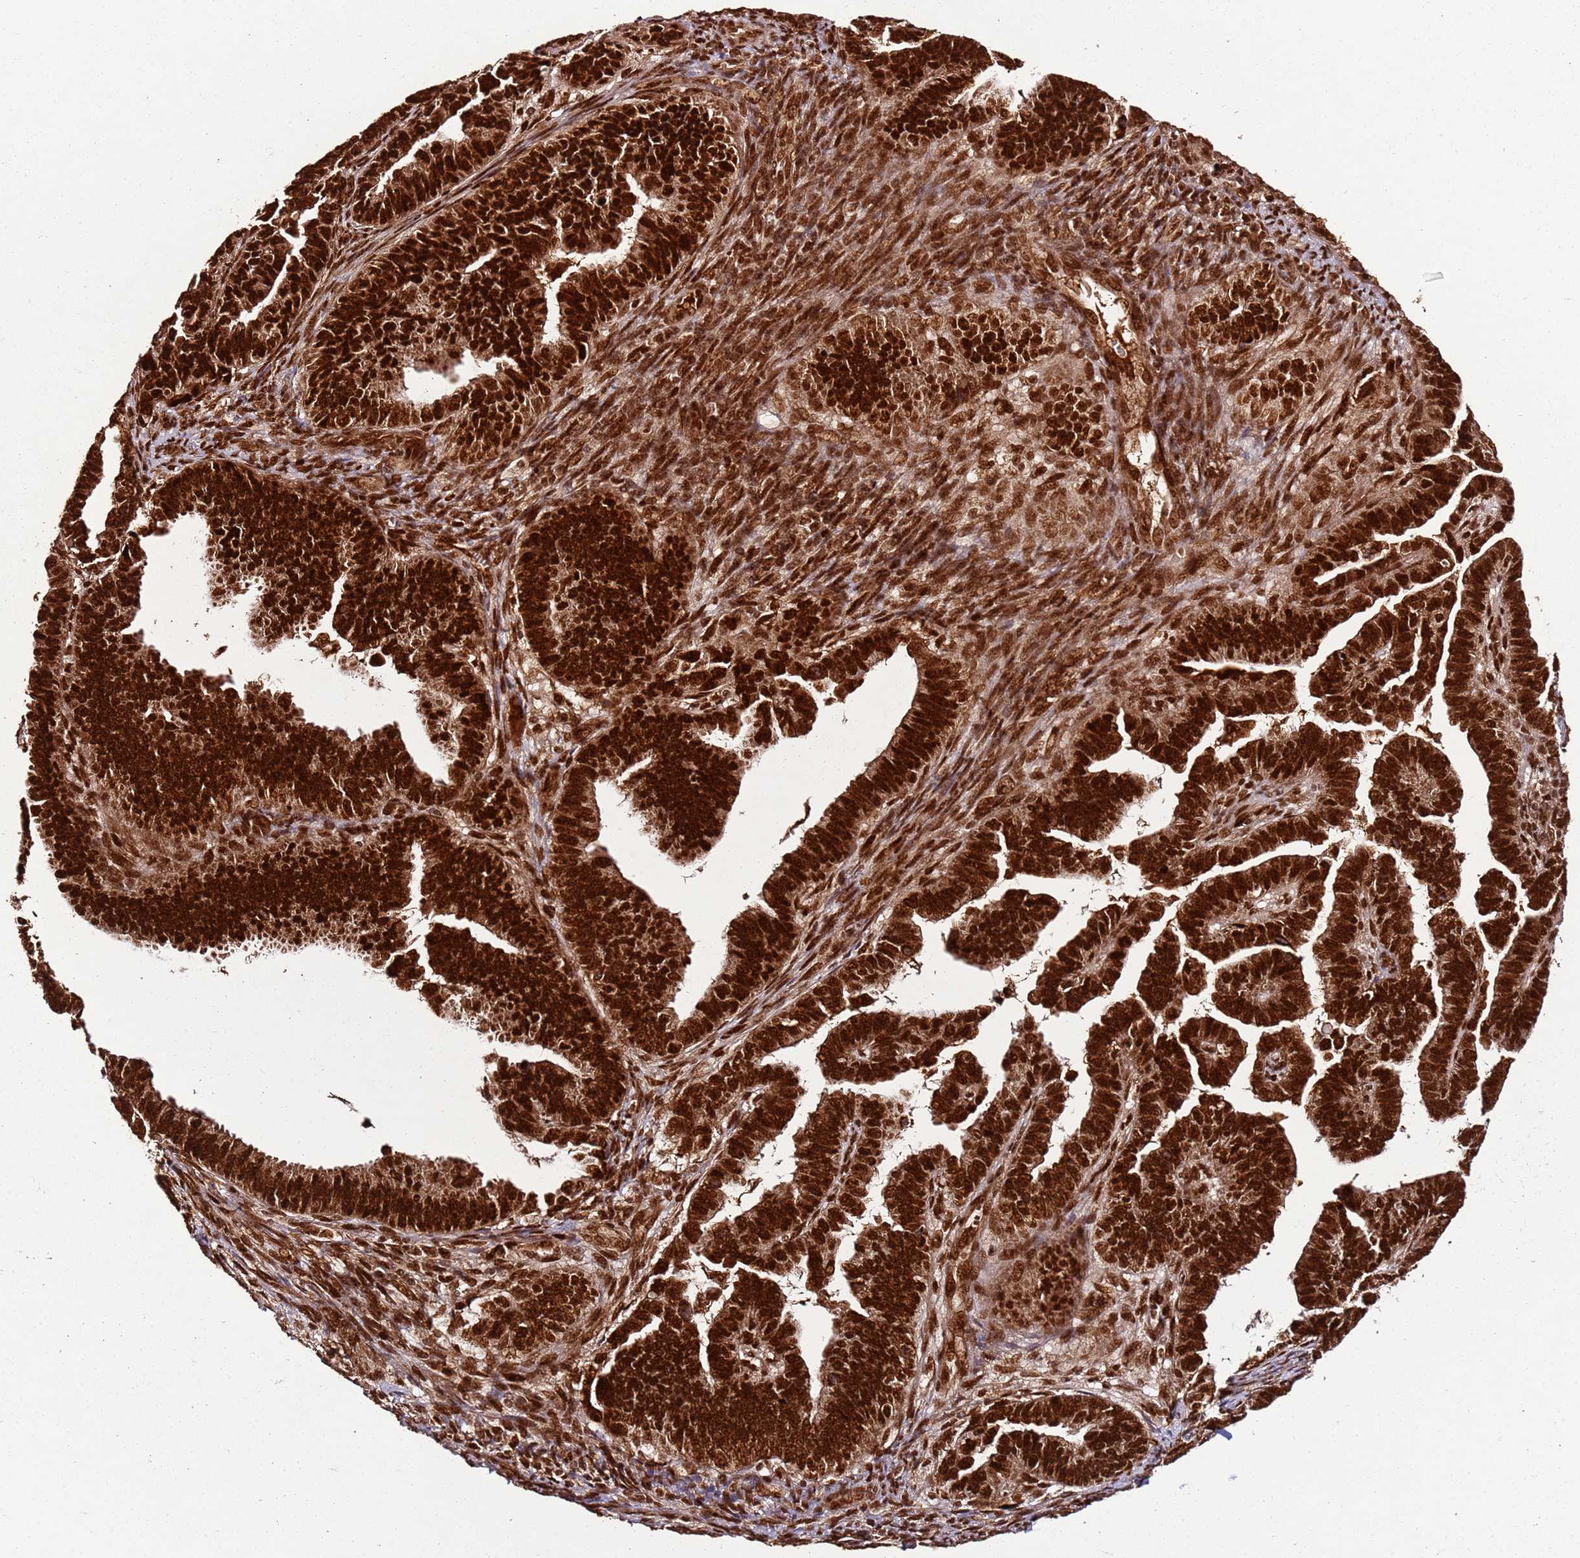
{"staining": {"intensity": "strong", "quantity": ">75%", "location": "nuclear"}, "tissue": "endometrial cancer", "cell_type": "Tumor cells", "image_type": "cancer", "snomed": [{"axis": "morphology", "description": "Adenocarcinoma, NOS"}, {"axis": "topography", "description": "Endometrium"}], "caption": "This micrograph shows IHC staining of human endometrial cancer (adenocarcinoma), with high strong nuclear positivity in approximately >75% of tumor cells.", "gene": "XRN2", "patient": {"sex": "female", "age": 75}}